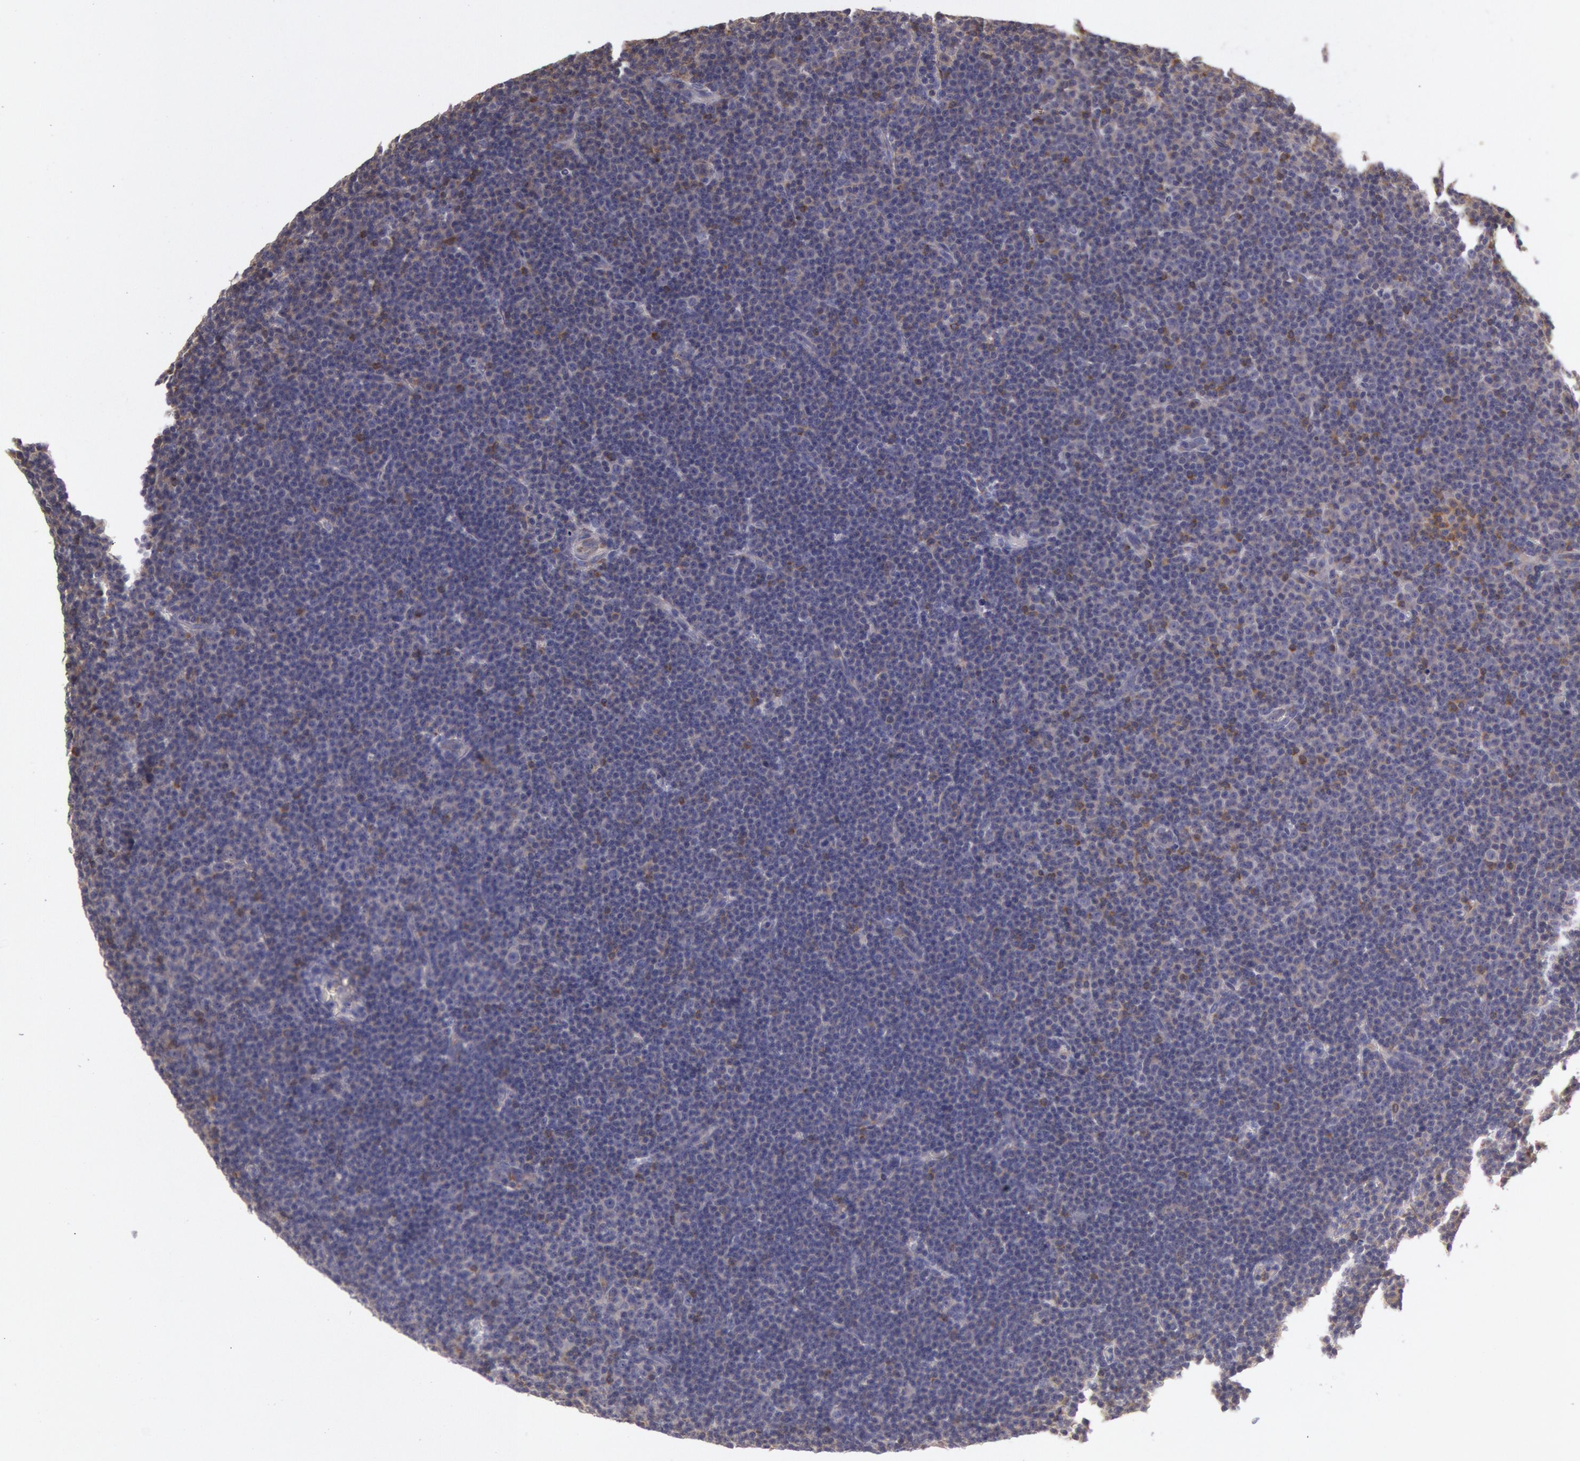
{"staining": {"intensity": "weak", "quantity": "<25%", "location": "cytoplasmic/membranous"}, "tissue": "lymphoma", "cell_type": "Tumor cells", "image_type": "cancer", "snomed": [{"axis": "morphology", "description": "Malignant lymphoma, non-Hodgkin's type, Low grade"}, {"axis": "topography", "description": "Lymph node"}], "caption": "The image demonstrates no staining of tumor cells in lymphoma.", "gene": "NMT2", "patient": {"sex": "male", "age": 57}}